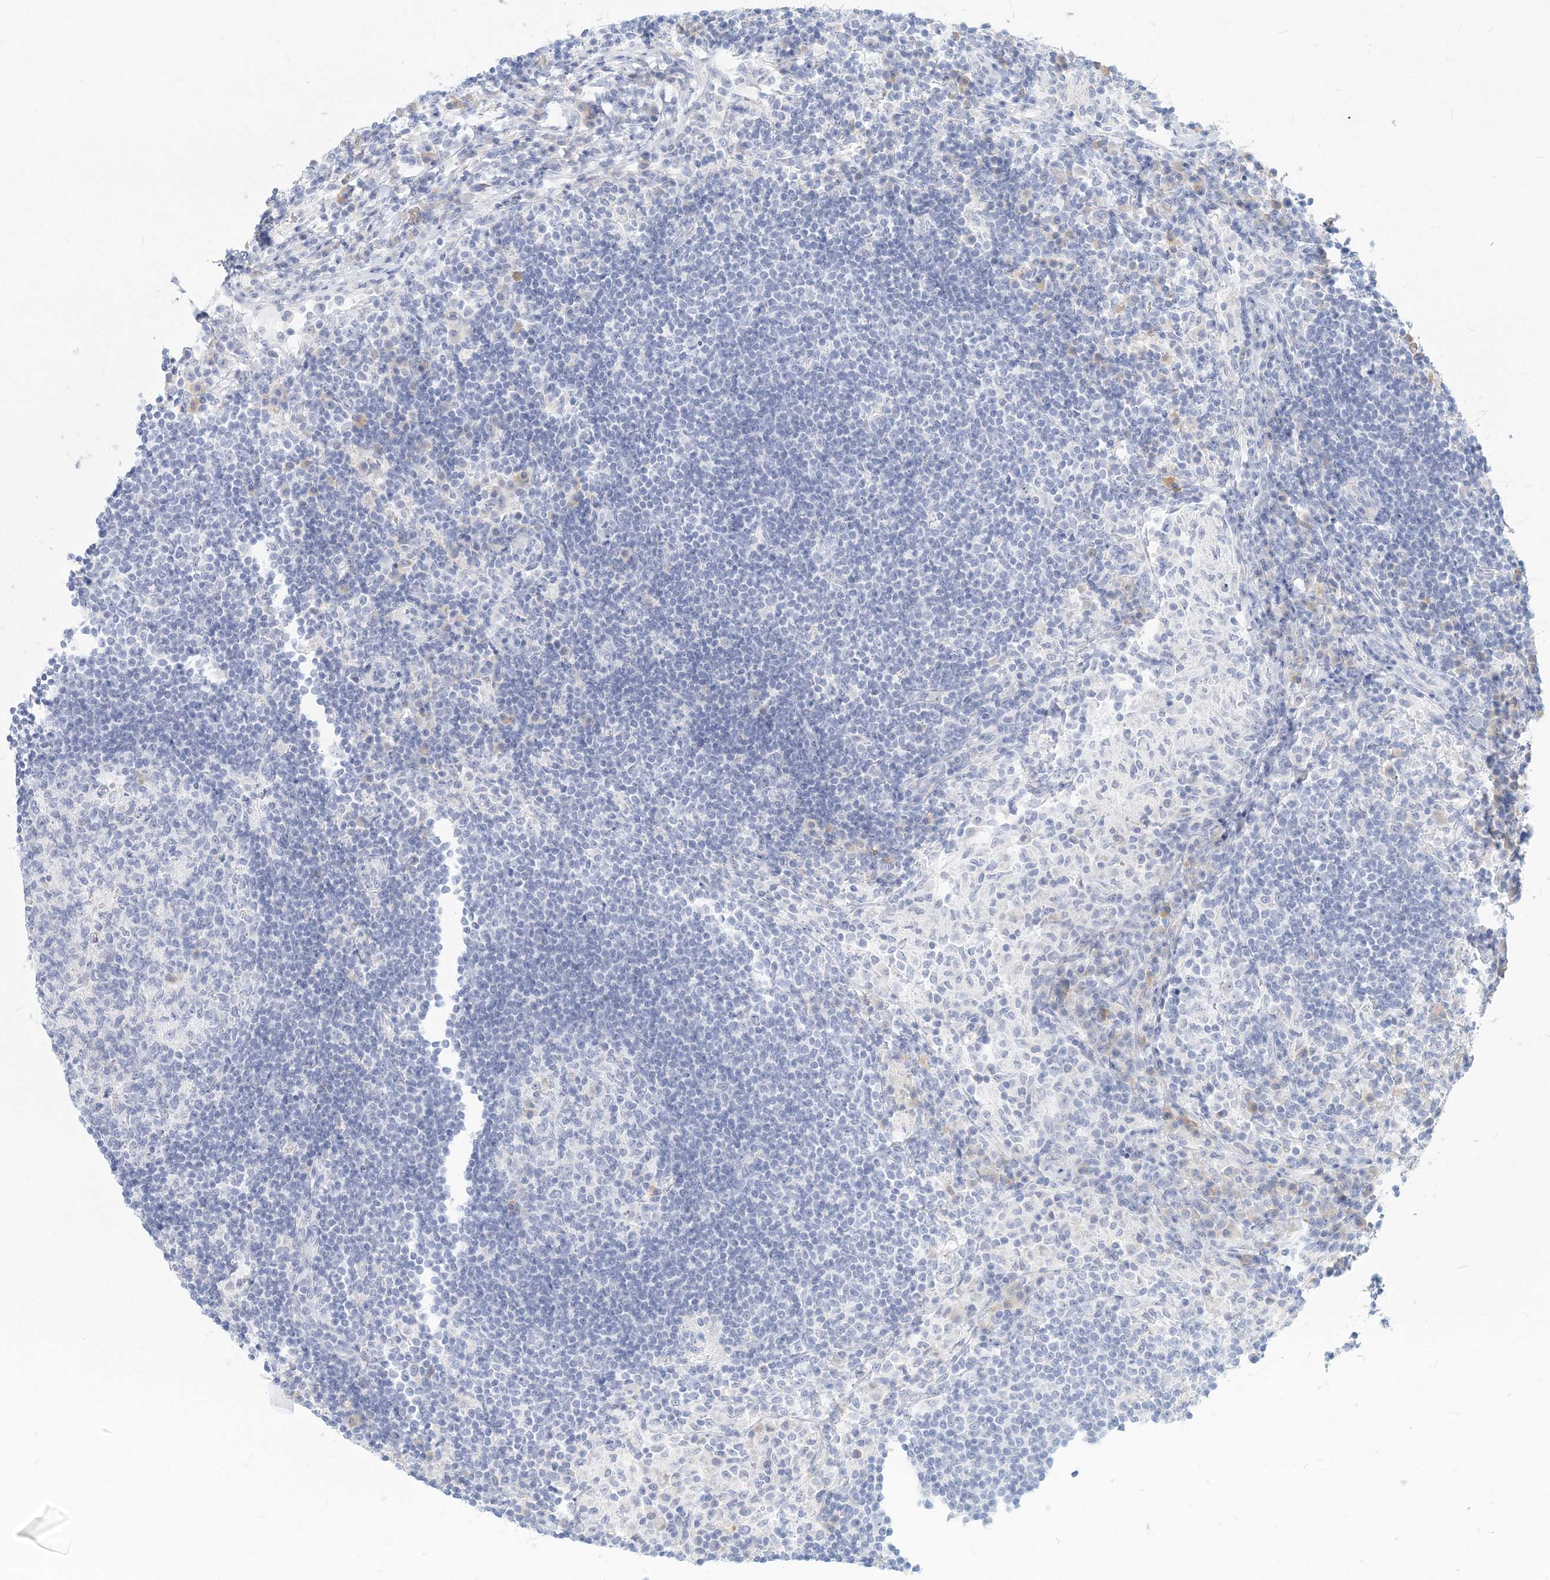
{"staining": {"intensity": "negative", "quantity": "none", "location": "none"}, "tissue": "lymph node", "cell_type": "Germinal center cells", "image_type": "normal", "snomed": [{"axis": "morphology", "description": "Normal tissue, NOS"}, {"axis": "topography", "description": "Lymph node"}], "caption": "Immunohistochemical staining of normal lymph node exhibits no significant expression in germinal center cells.", "gene": "CSN1S1", "patient": {"sex": "female", "age": 53}}